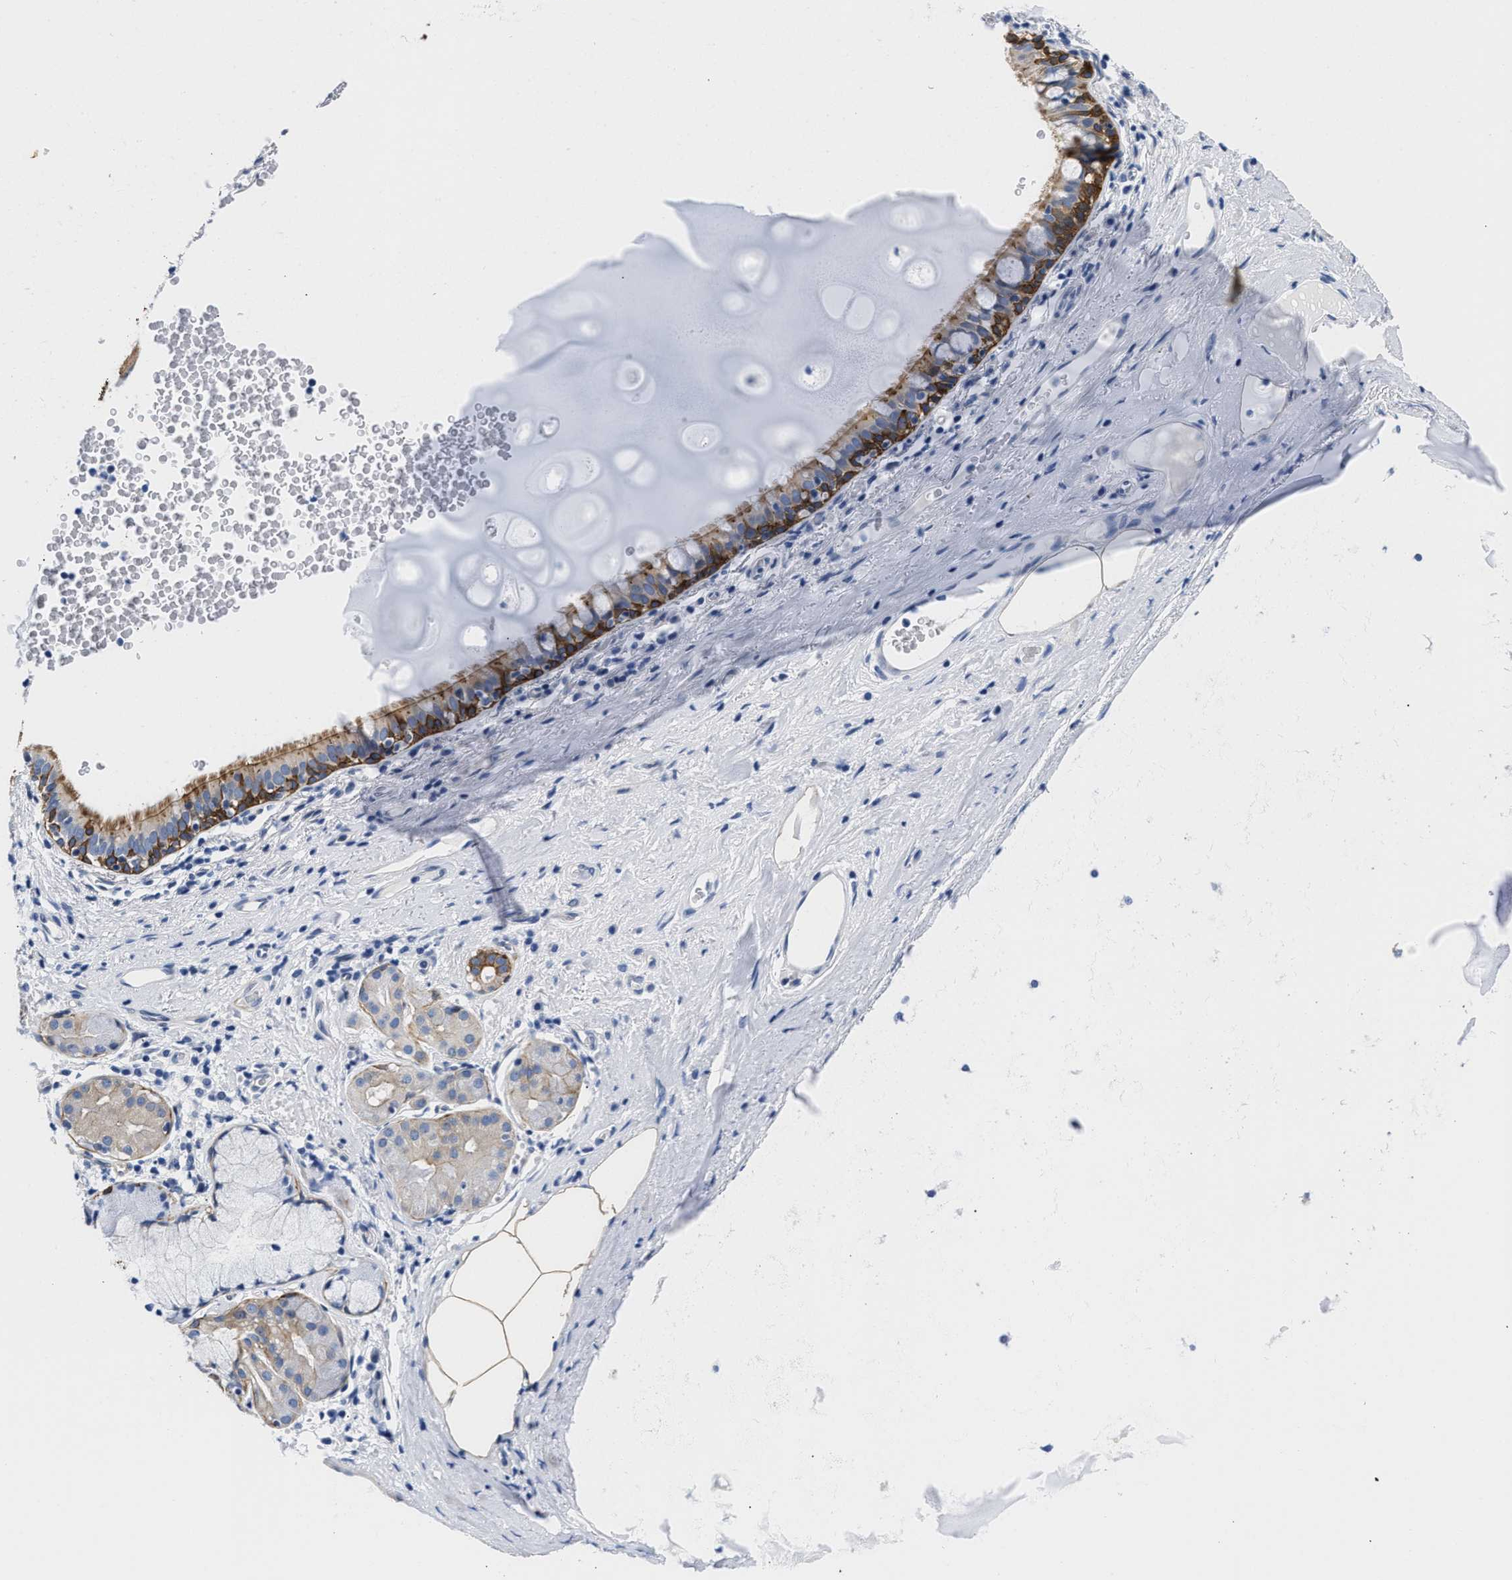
{"staining": {"intensity": "moderate", "quantity": ">75%", "location": "cytoplasmic/membranous"}, "tissue": "bronchus", "cell_type": "Respiratory epithelial cells", "image_type": "normal", "snomed": [{"axis": "morphology", "description": "Normal tissue, NOS"}, {"axis": "morphology", "description": "Inflammation, NOS"}, {"axis": "topography", "description": "Cartilage tissue"}, {"axis": "topography", "description": "Bronchus"}], "caption": "A micrograph of bronchus stained for a protein shows moderate cytoplasmic/membranous brown staining in respiratory epithelial cells. (Brightfield microscopy of DAB IHC at high magnification).", "gene": "TRIM29", "patient": {"sex": "male", "age": 77}}